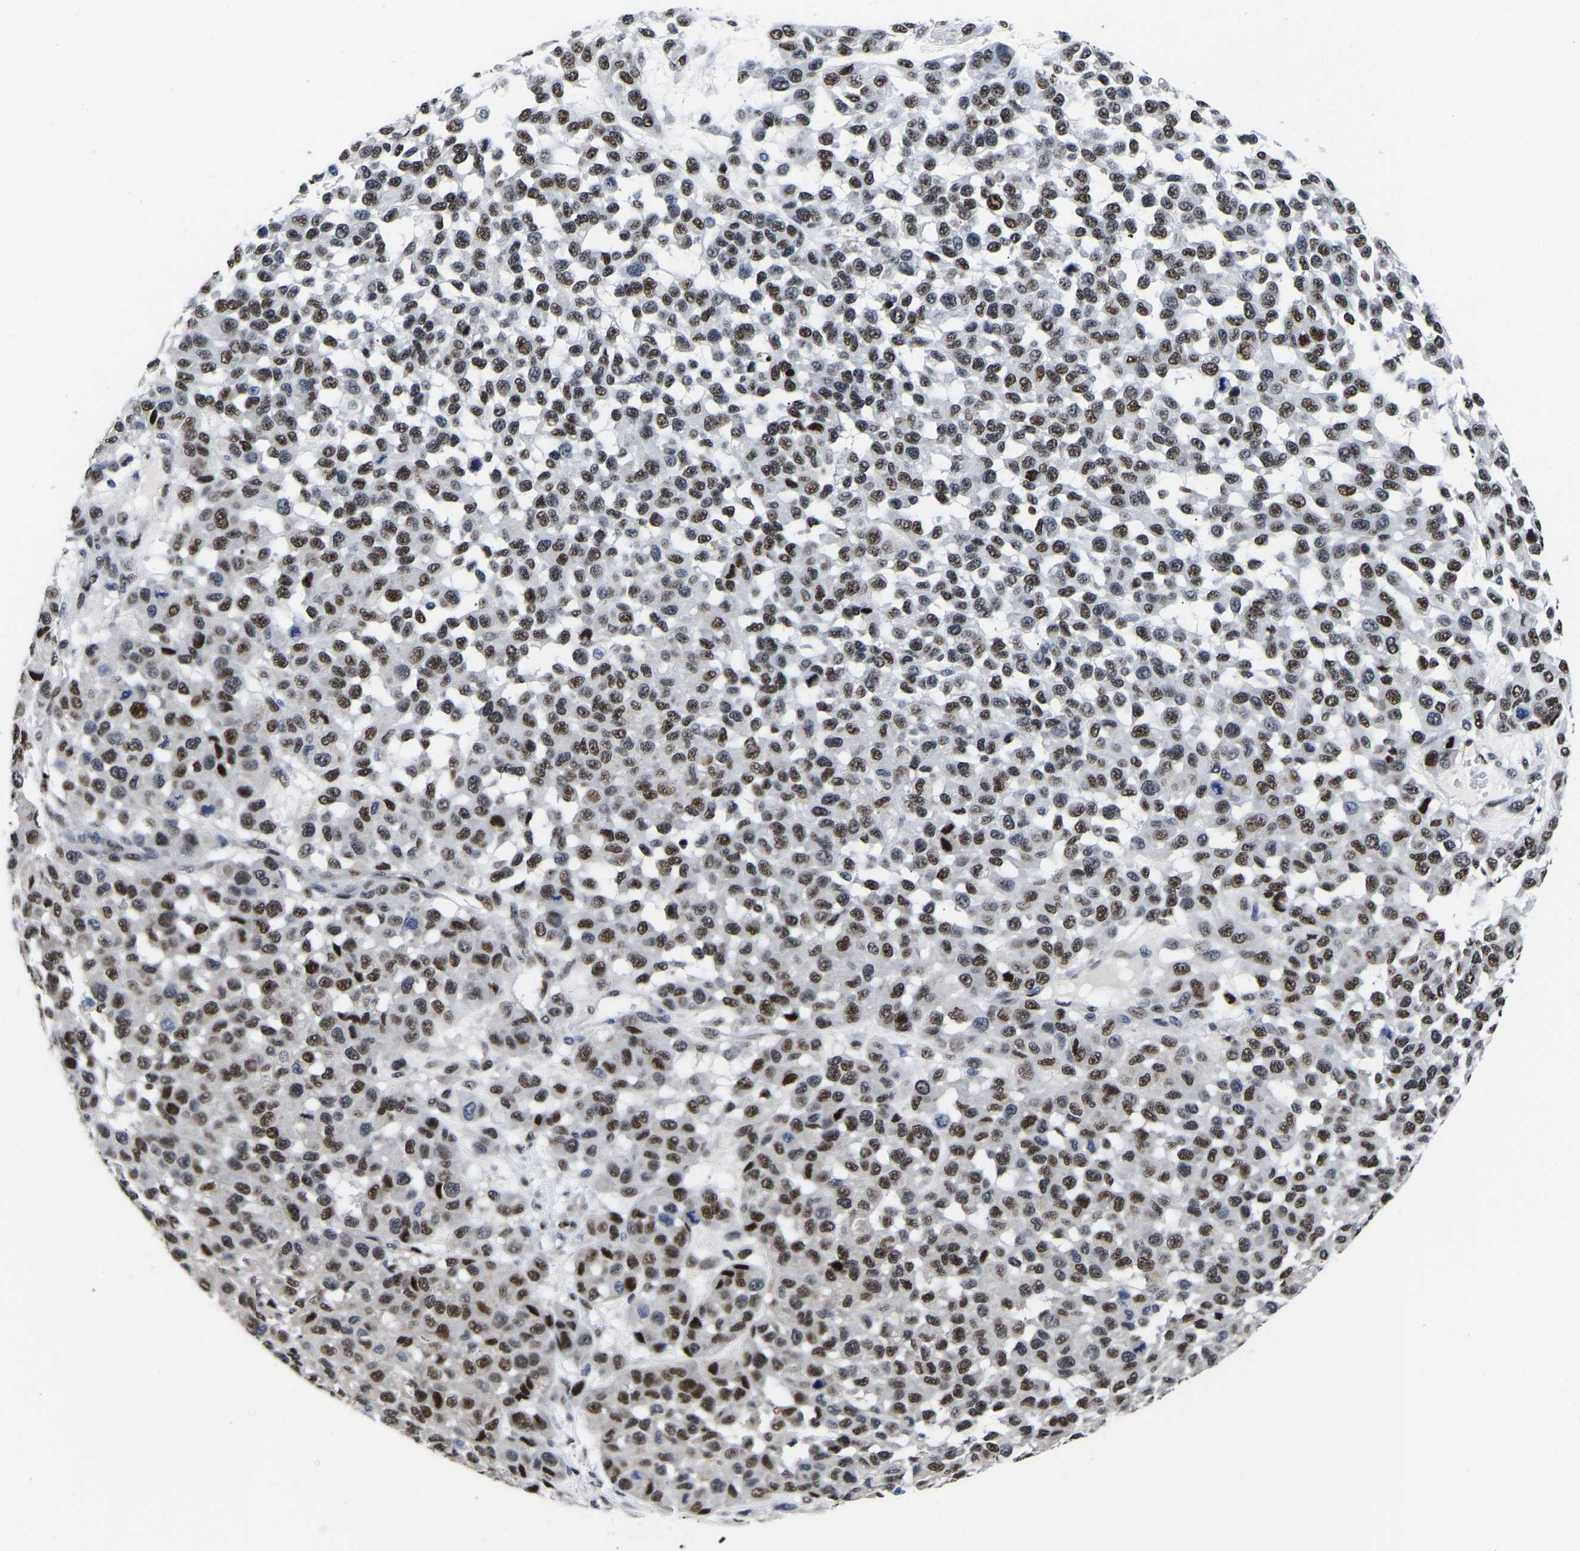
{"staining": {"intensity": "moderate", "quantity": ">75%", "location": "nuclear"}, "tissue": "melanoma", "cell_type": "Tumor cells", "image_type": "cancer", "snomed": [{"axis": "morphology", "description": "Malignant melanoma, NOS"}, {"axis": "topography", "description": "Skin"}], "caption": "This image shows immunohistochemistry staining of human melanoma, with medium moderate nuclear expression in about >75% of tumor cells.", "gene": "PTRHD1", "patient": {"sex": "male", "age": 62}}